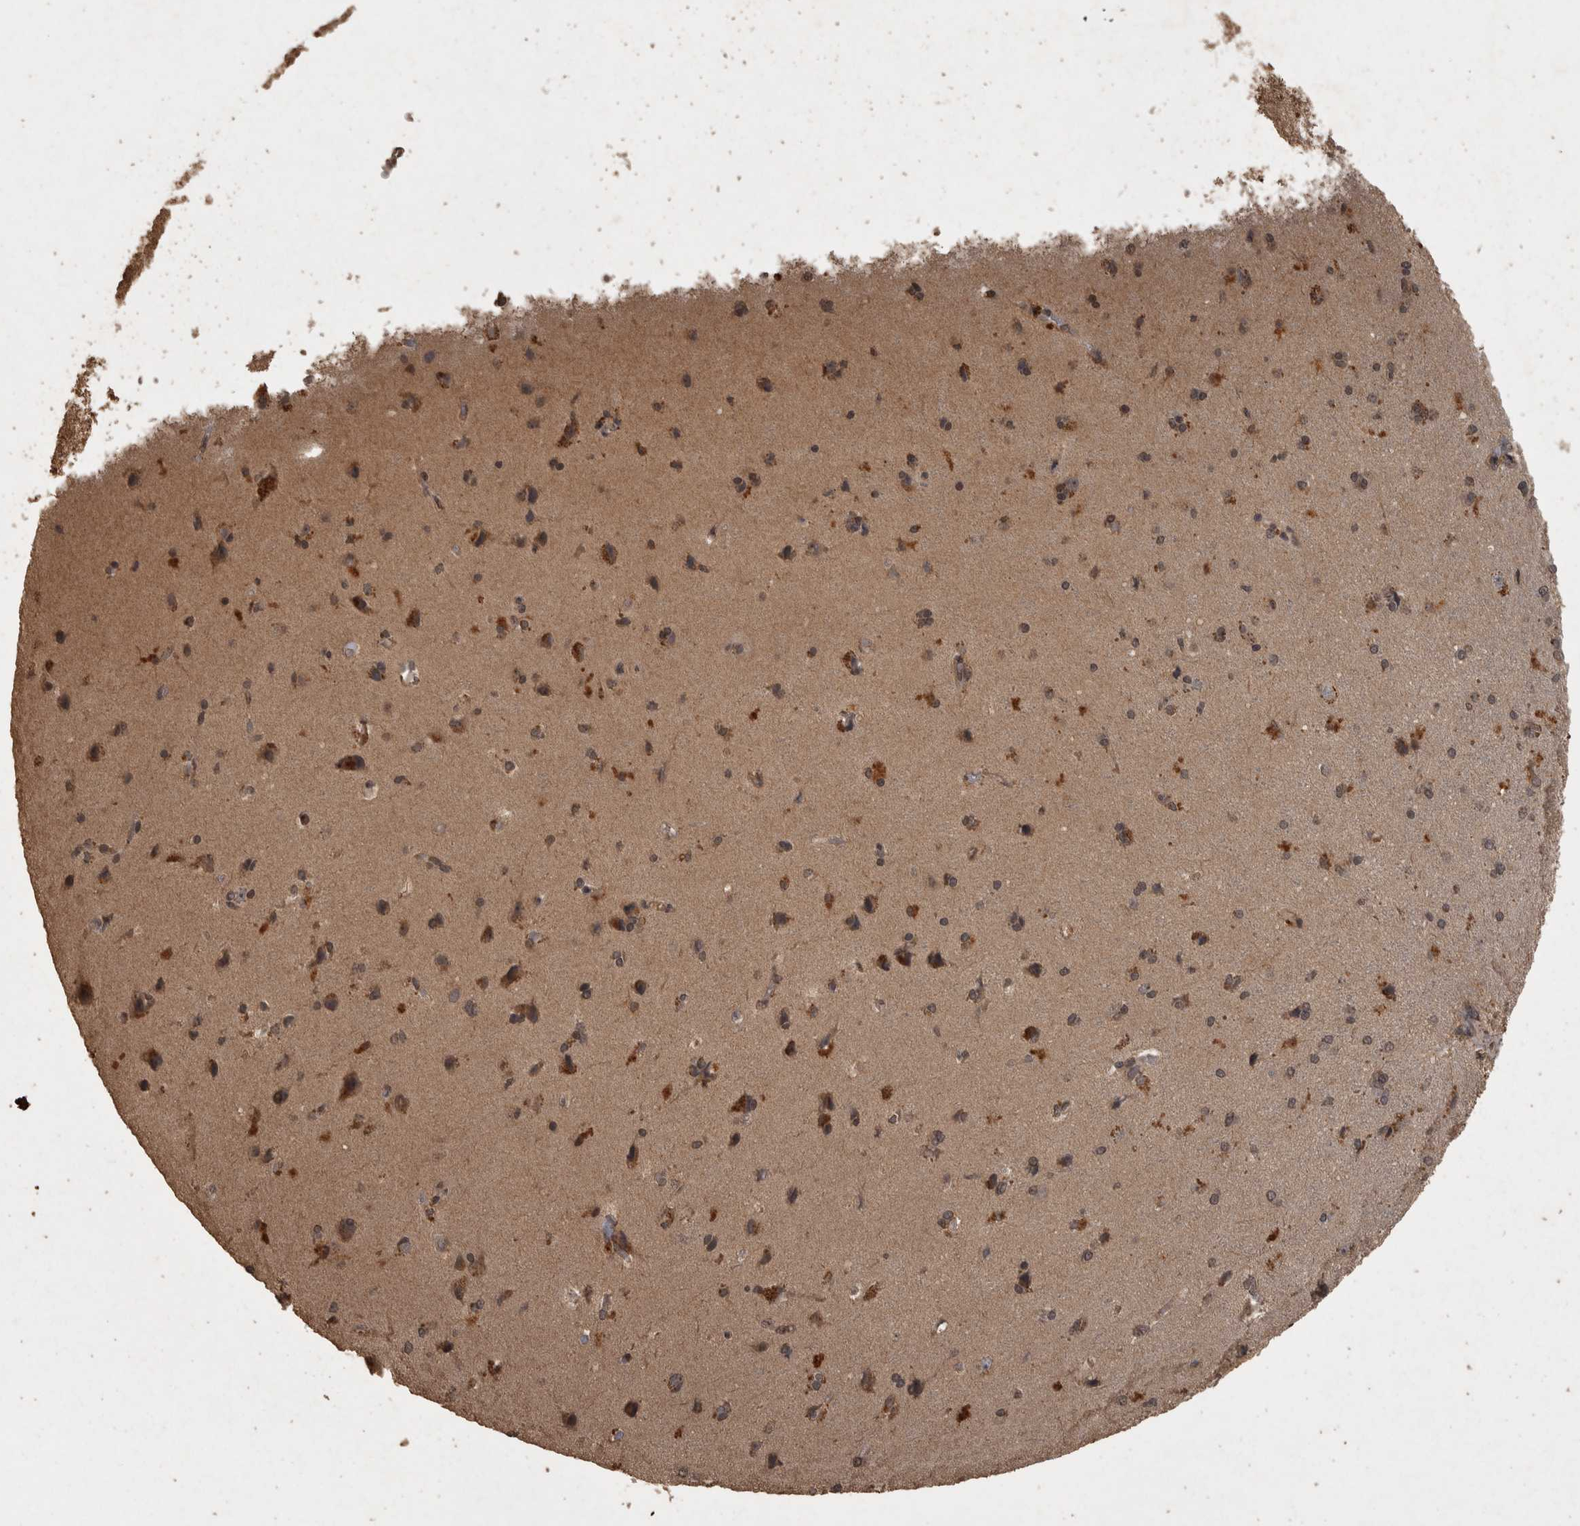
{"staining": {"intensity": "moderate", "quantity": ">75%", "location": "cytoplasmic/membranous"}, "tissue": "cerebral cortex", "cell_type": "Endothelial cells", "image_type": "normal", "snomed": [{"axis": "morphology", "description": "Normal tissue, NOS"}, {"axis": "topography", "description": "Cerebral cortex"}], "caption": "IHC staining of unremarkable cerebral cortex, which demonstrates medium levels of moderate cytoplasmic/membranous expression in about >75% of endothelial cells indicating moderate cytoplasmic/membranous protein staining. The staining was performed using DAB (brown) for protein detection and nuclei were counterstained in hematoxylin (blue).", "gene": "ACO1", "patient": {"sex": "male", "age": 62}}